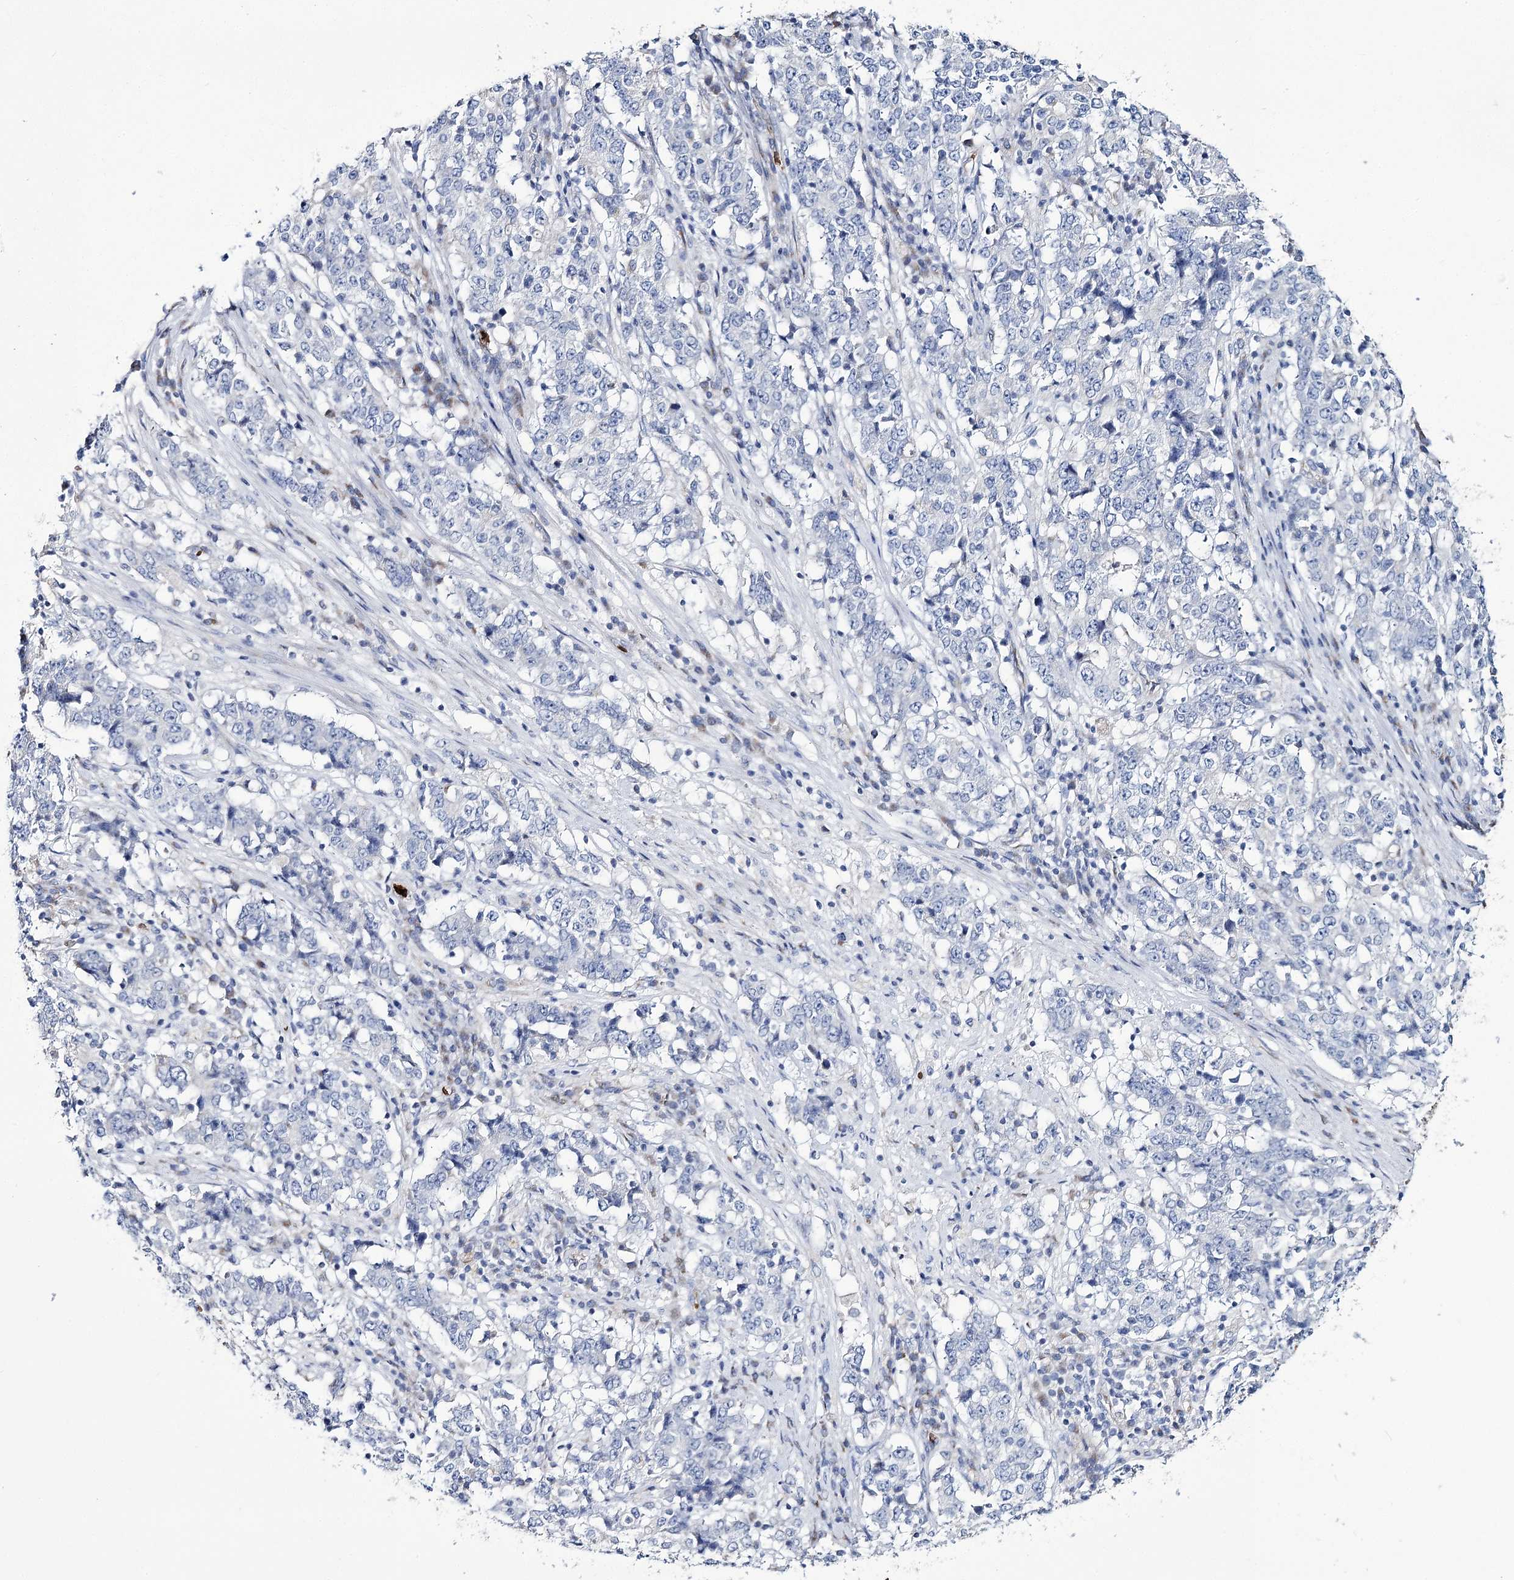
{"staining": {"intensity": "negative", "quantity": "none", "location": "none"}, "tissue": "stomach cancer", "cell_type": "Tumor cells", "image_type": "cancer", "snomed": [{"axis": "morphology", "description": "Adenocarcinoma, NOS"}, {"axis": "topography", "description": "Stomach"}], "caption": "DAB (3,3'-diaminobenzidine) immunohistochemical staining of stomach cancer exhibits no significant positivity in tumor cells.", "gene": "GBF1", "patient": {"sex": "male", "age": 59}}